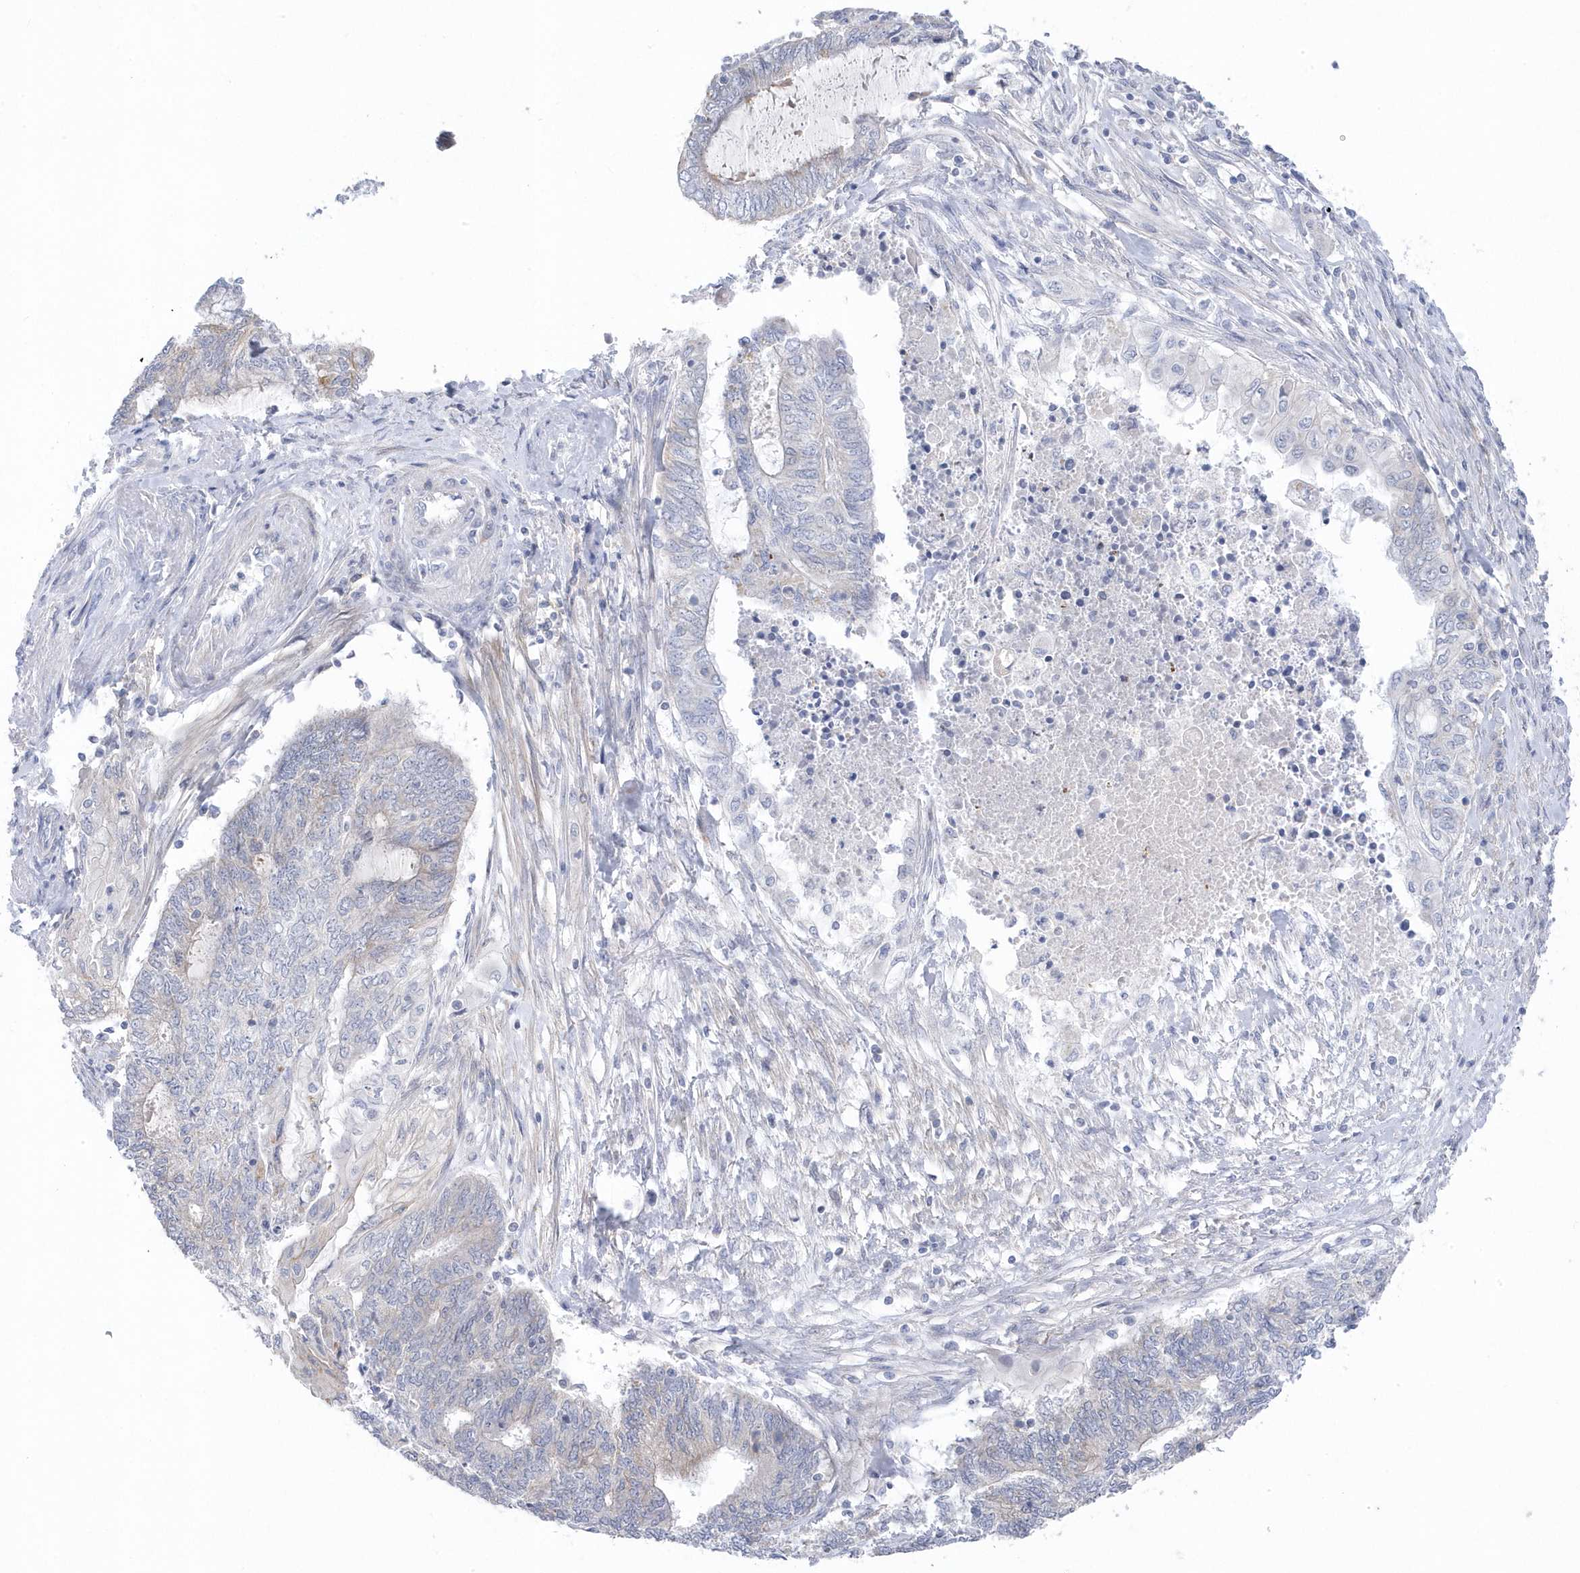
{"staining": {"intensity": "negative", "quantity": "none", "location": "none"}, "tissue": "endometrial cancer", "cell_type": "Tumor cells", "image_type": "cancer", "snomed": [{"axis": "morphology", "description": "Adenocarcinoma, NOS"}, {"axis": "topography", "description": "Uterus"}, {"axis": "topography", "description": "Endometrium"}], "caption": "A micrograph of human endometrial adenocarcinoma is negative for staining in tumor cells. (DAB (3,3'-diaminobenzidine) immunohistochemistry (IHC), high magnification).", "gene": "ANAPC1", "patient": {"sex": "female", "age": 70}}